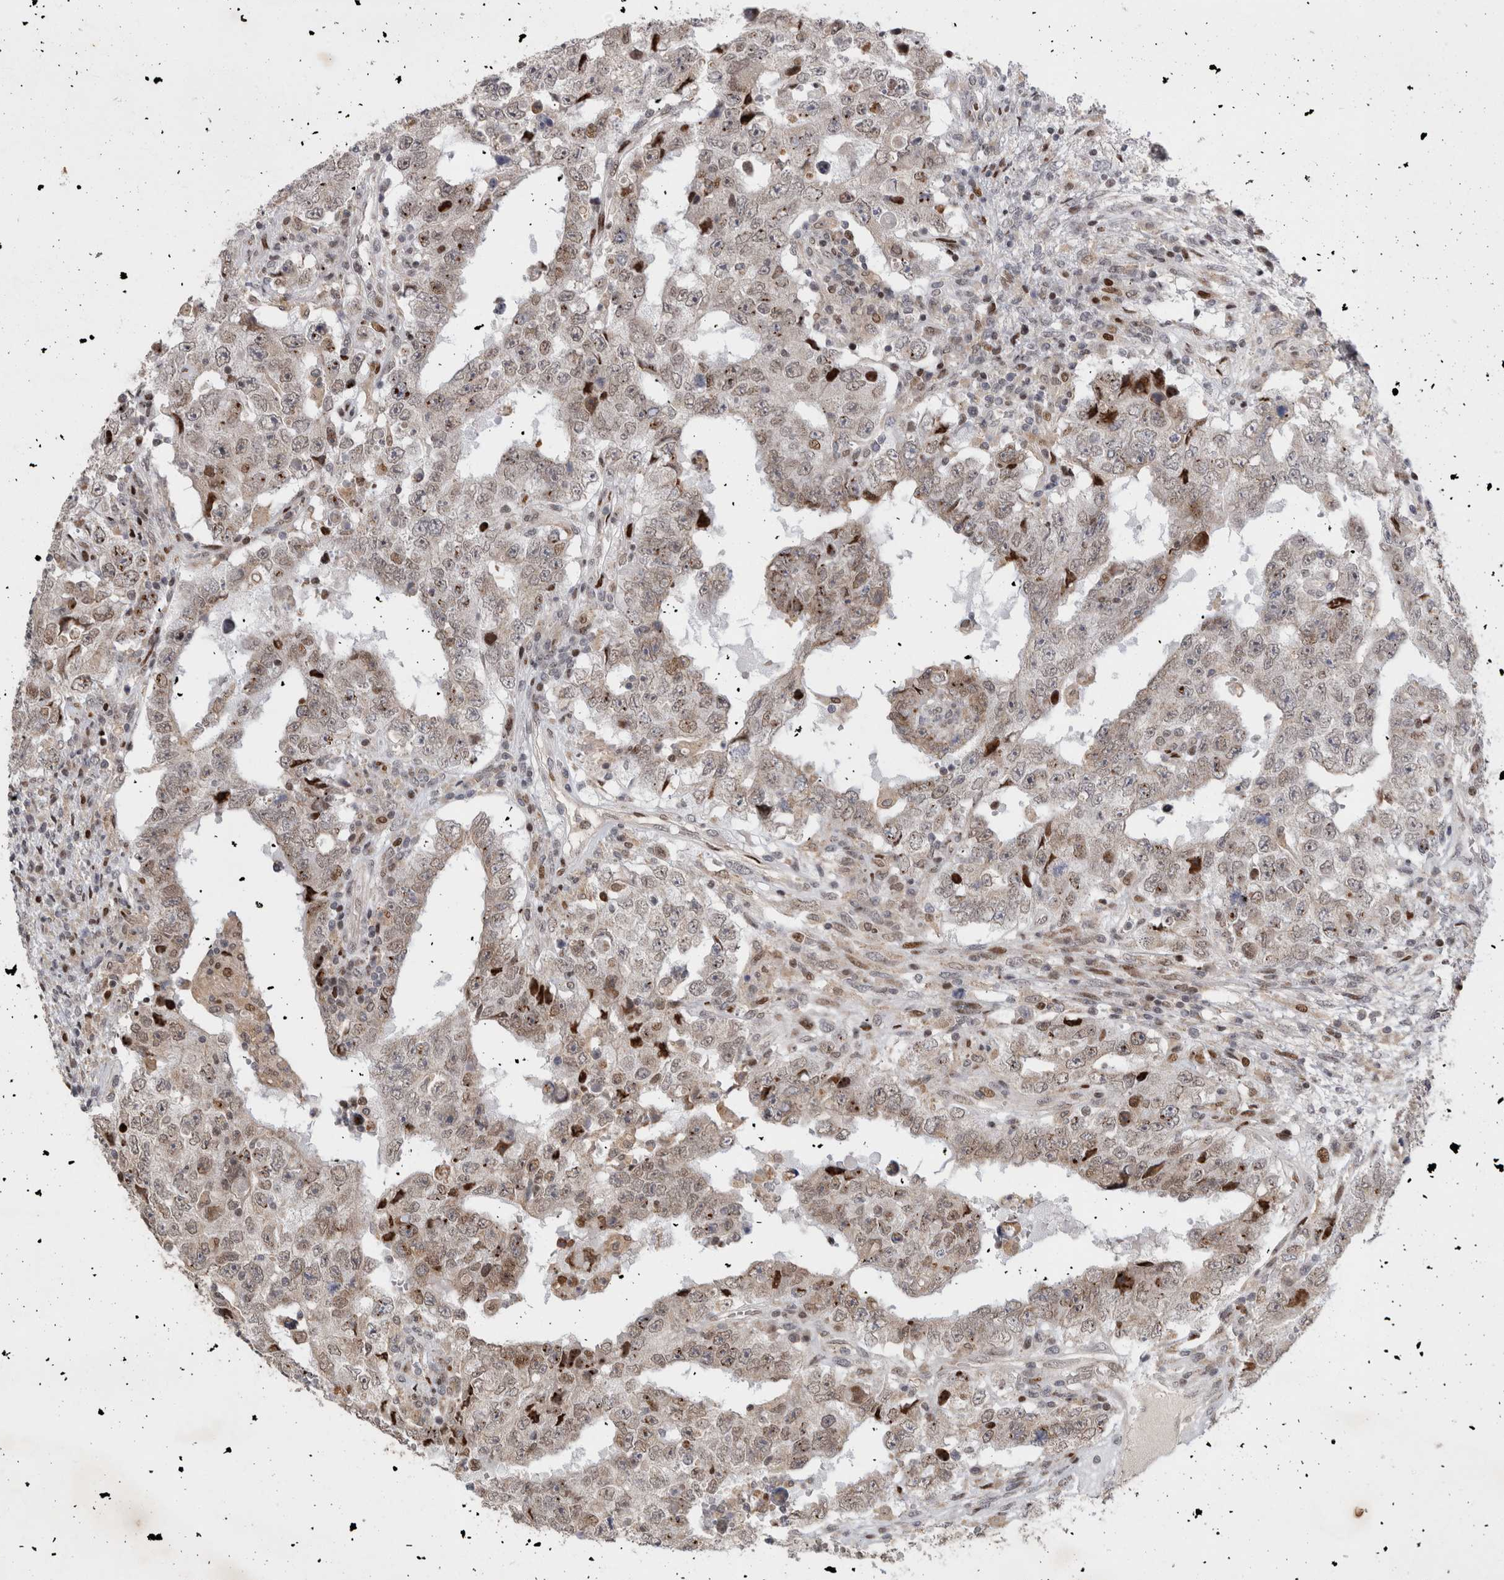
{"staining": {"intensity": "moderate", "quantity": "<25%", "location": "nuclear"}, "tissue": "testis cancer", "cell_type": "Tumor cells", "image_type": "cancer", "snomed": [{"axis": "morphology", "description": "Carcinoma, Embryonal, NOS"}, {"axis": "topography", "description": "Testis"}], "caption": "Human testis embryonal carcinoma stained for a protein (brown) exhibits moderate nuclear positive positivity in about <25% of tumor cells.", "gene": "C8orf58", "patient": {"sex": "male", "age": 26}}